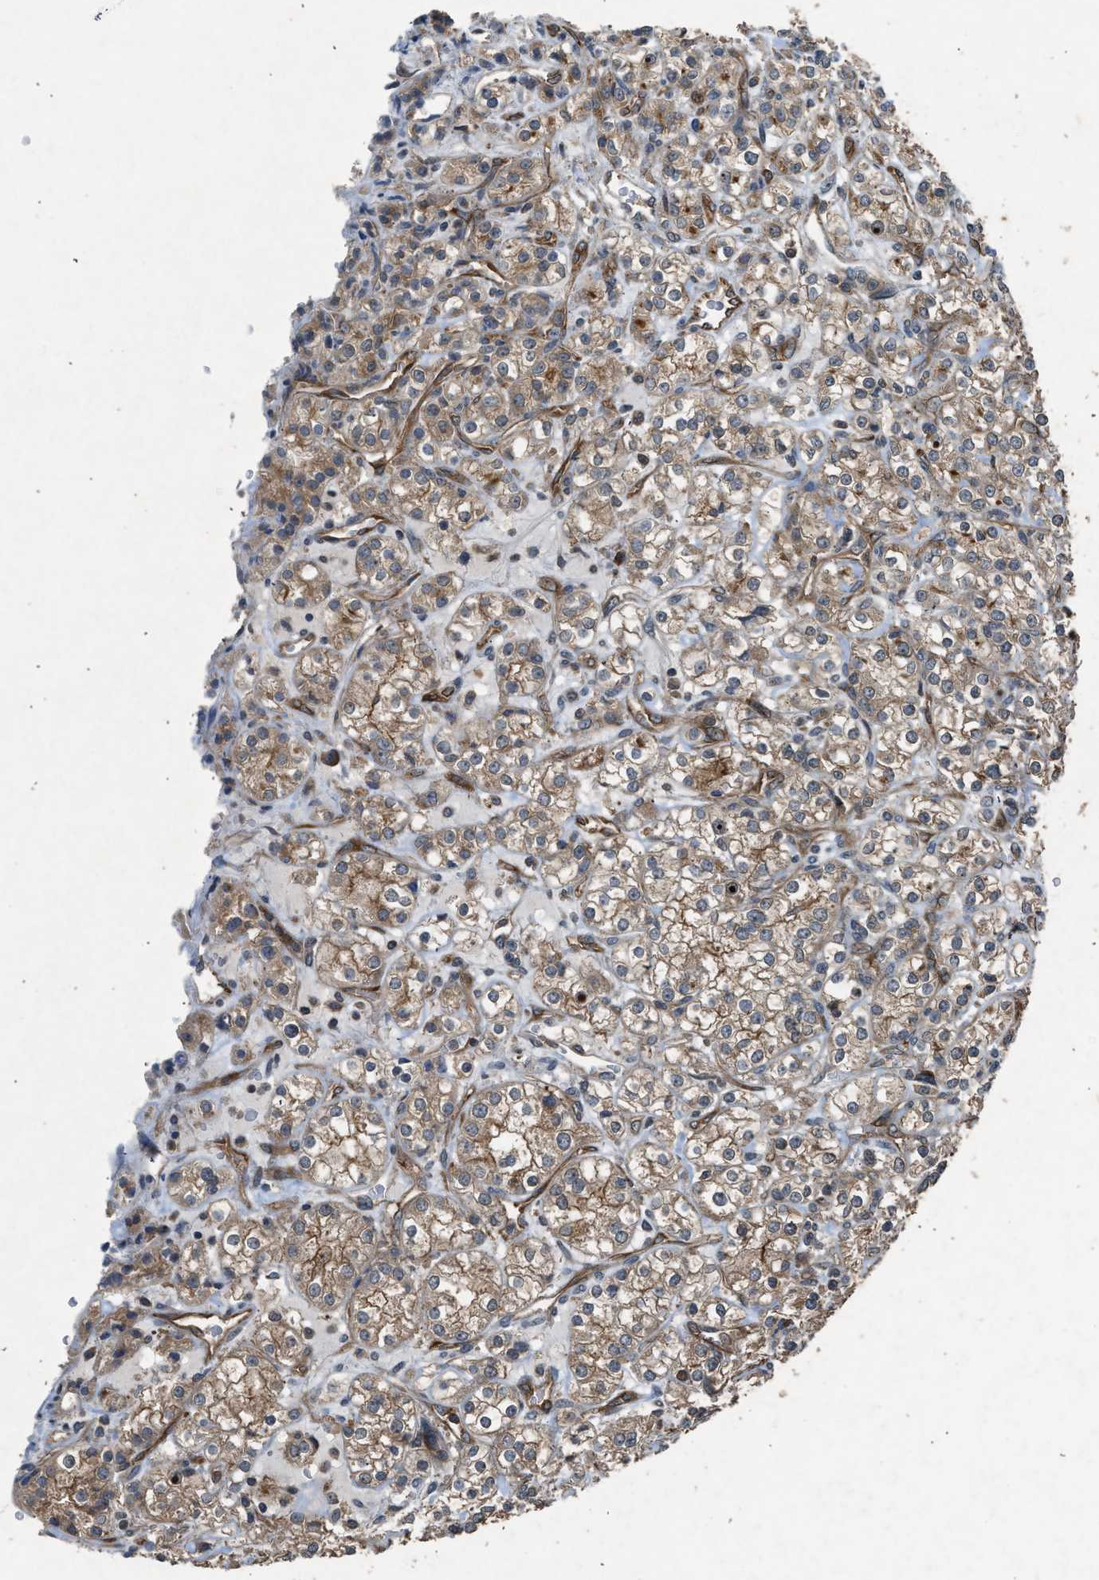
{"staining": {"intensity": "moderate", "quantity": ">75%", "location": "cytoplasmic/membranous"}, "tissue": "renal cancer", "cell_type": "Tumor cells", "image_type": "cancer", "snomed": [{"axis": "morphology", "description": "Adenocarcinoma, NOS"}, {"axis": "topography", "description": "Kidney"}], "caption": "This photomicrograph demonstrates renal cancer stained with immunohistochemistry to label a protein in brown. The cytoplasmic/membranous of tumor cells show moderate positivity for the protein. Nuclei are counter-stained blue.", "gene": "HIP1R", "patient": {"sex": "male", "age": 77}}